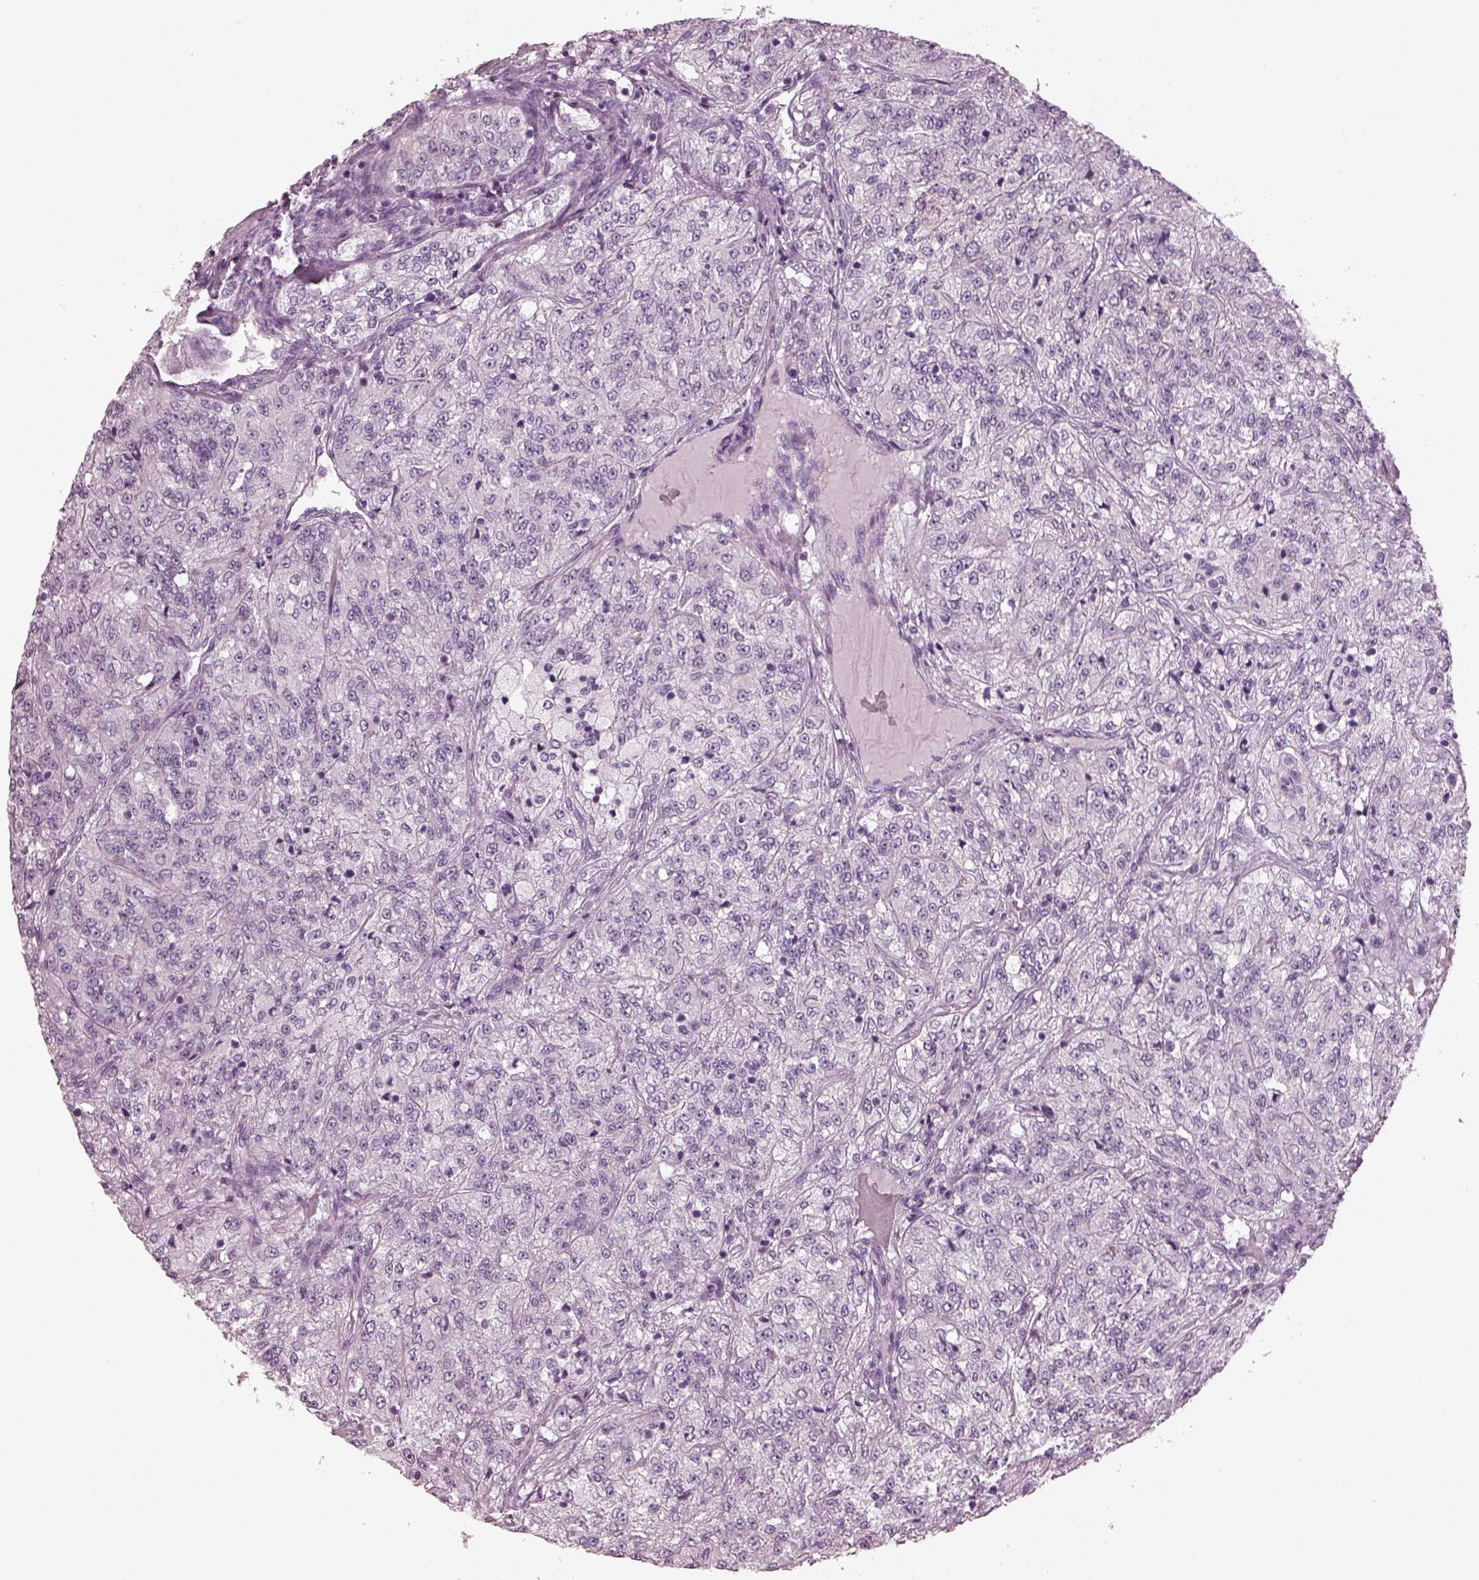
{"staining": {"intensity": "negative", "quantity": "none", "location": "none"}, "tissue": "renal cancer", "cell_type": "Tumor cells", "image_type": "cancer", "snomed": [{"axis": "morphology", "description": "Adenocarcinoma, NOS"}, {"axis": "topography", "description": "Kidney"}], "caption": "Renal cancer was stained to show a protein in brown. There is no significant positivity in tumor cells.", "gene": "PDC", "patient": {"sex": "female", "age": 63}}